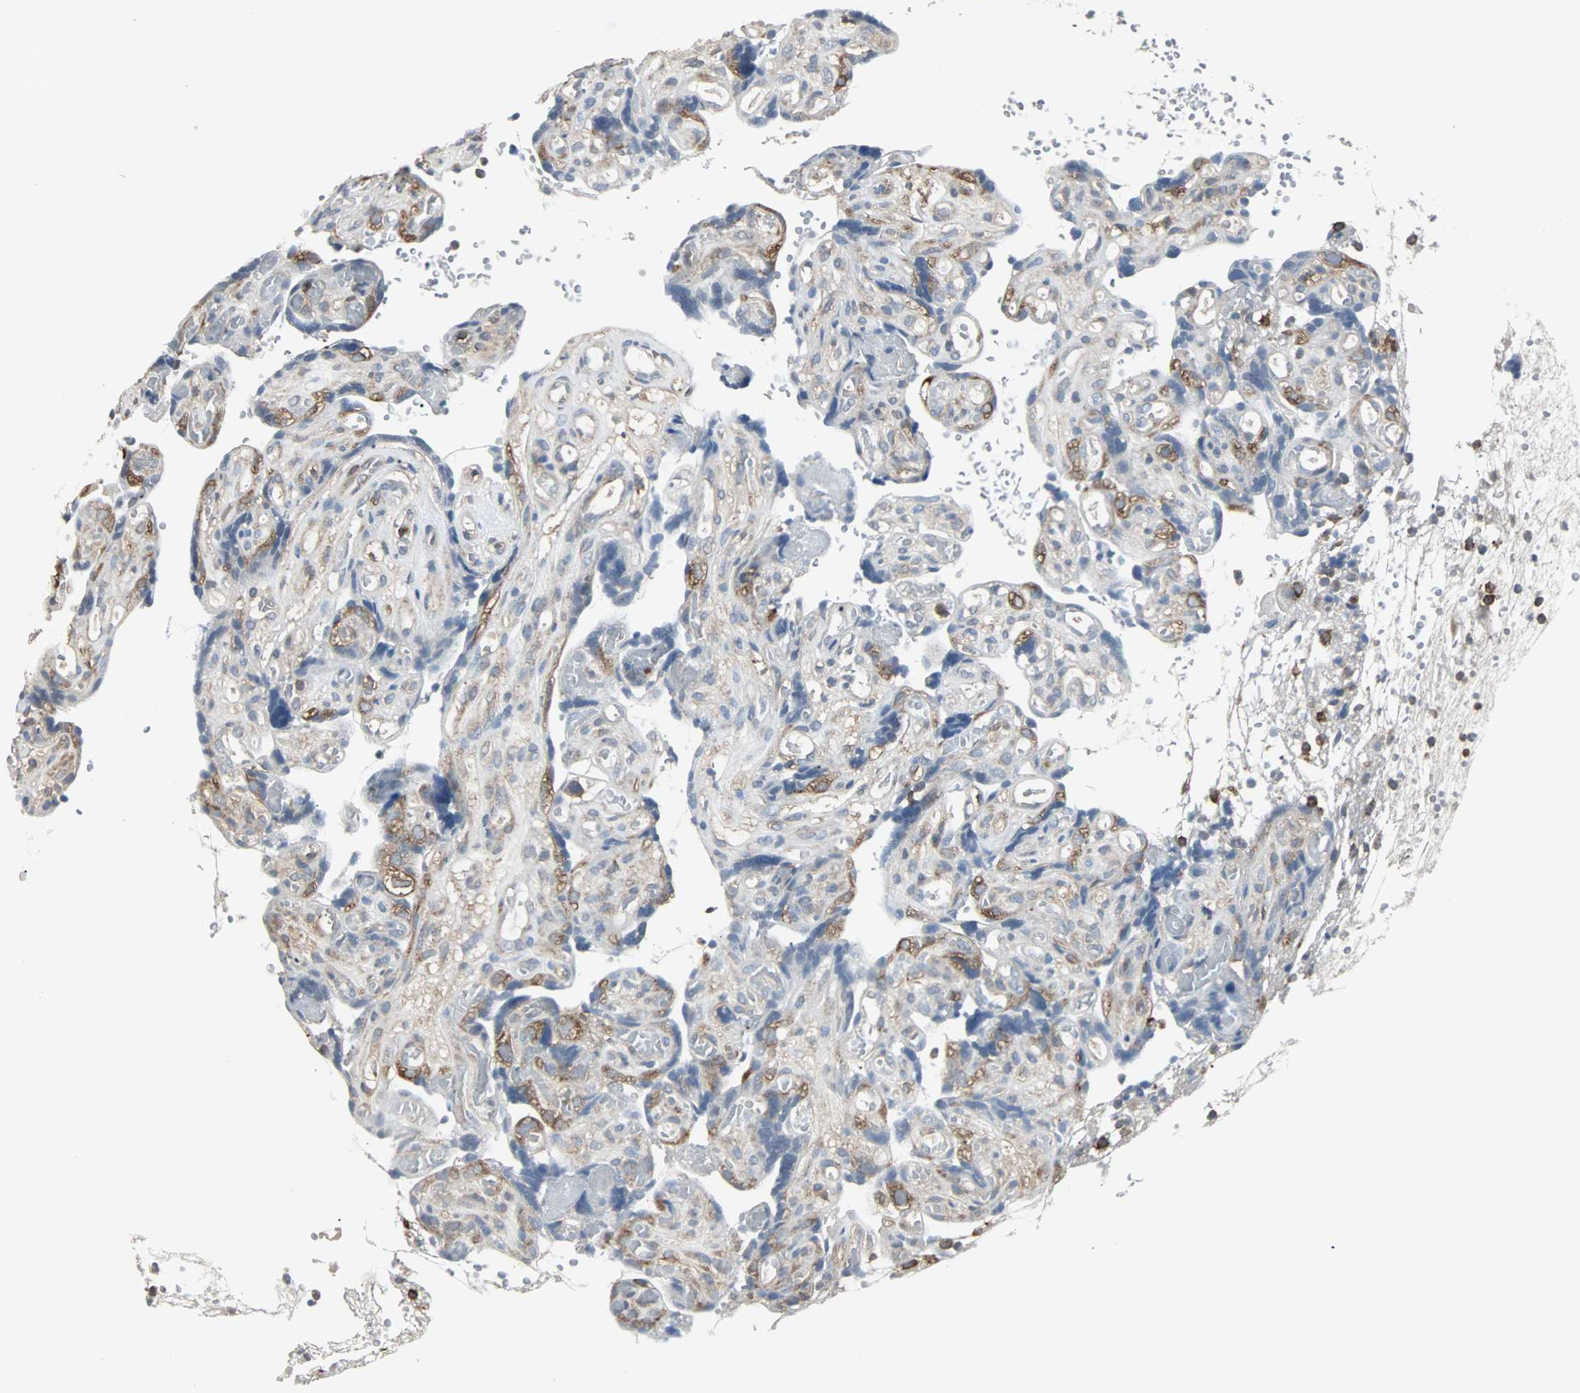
{"staining": {"intensity": "strong", "quantity": "25%-75%", "location": "cytoplasmic/membranous"}, "tissue": "placenta", "cell_type": "Trophoblastic cells", "image_type": "normal", "snomed": [{"axis": "morphology", "description": "Normal tissue, NOS"}, {"axis": "topography", "description": "Placenta"}], "caption": "Immunohistochemical staining of normal human placenta exhibits strong cytoplasmic/membranous protein positivity in approximately 25%-75% of trophoblastic cells. (DAB IHC, brown staining for protein, blue staining for nuclei).", "gene": "LRRFIP1", "patient": {"sex": "female", "age": 30}}